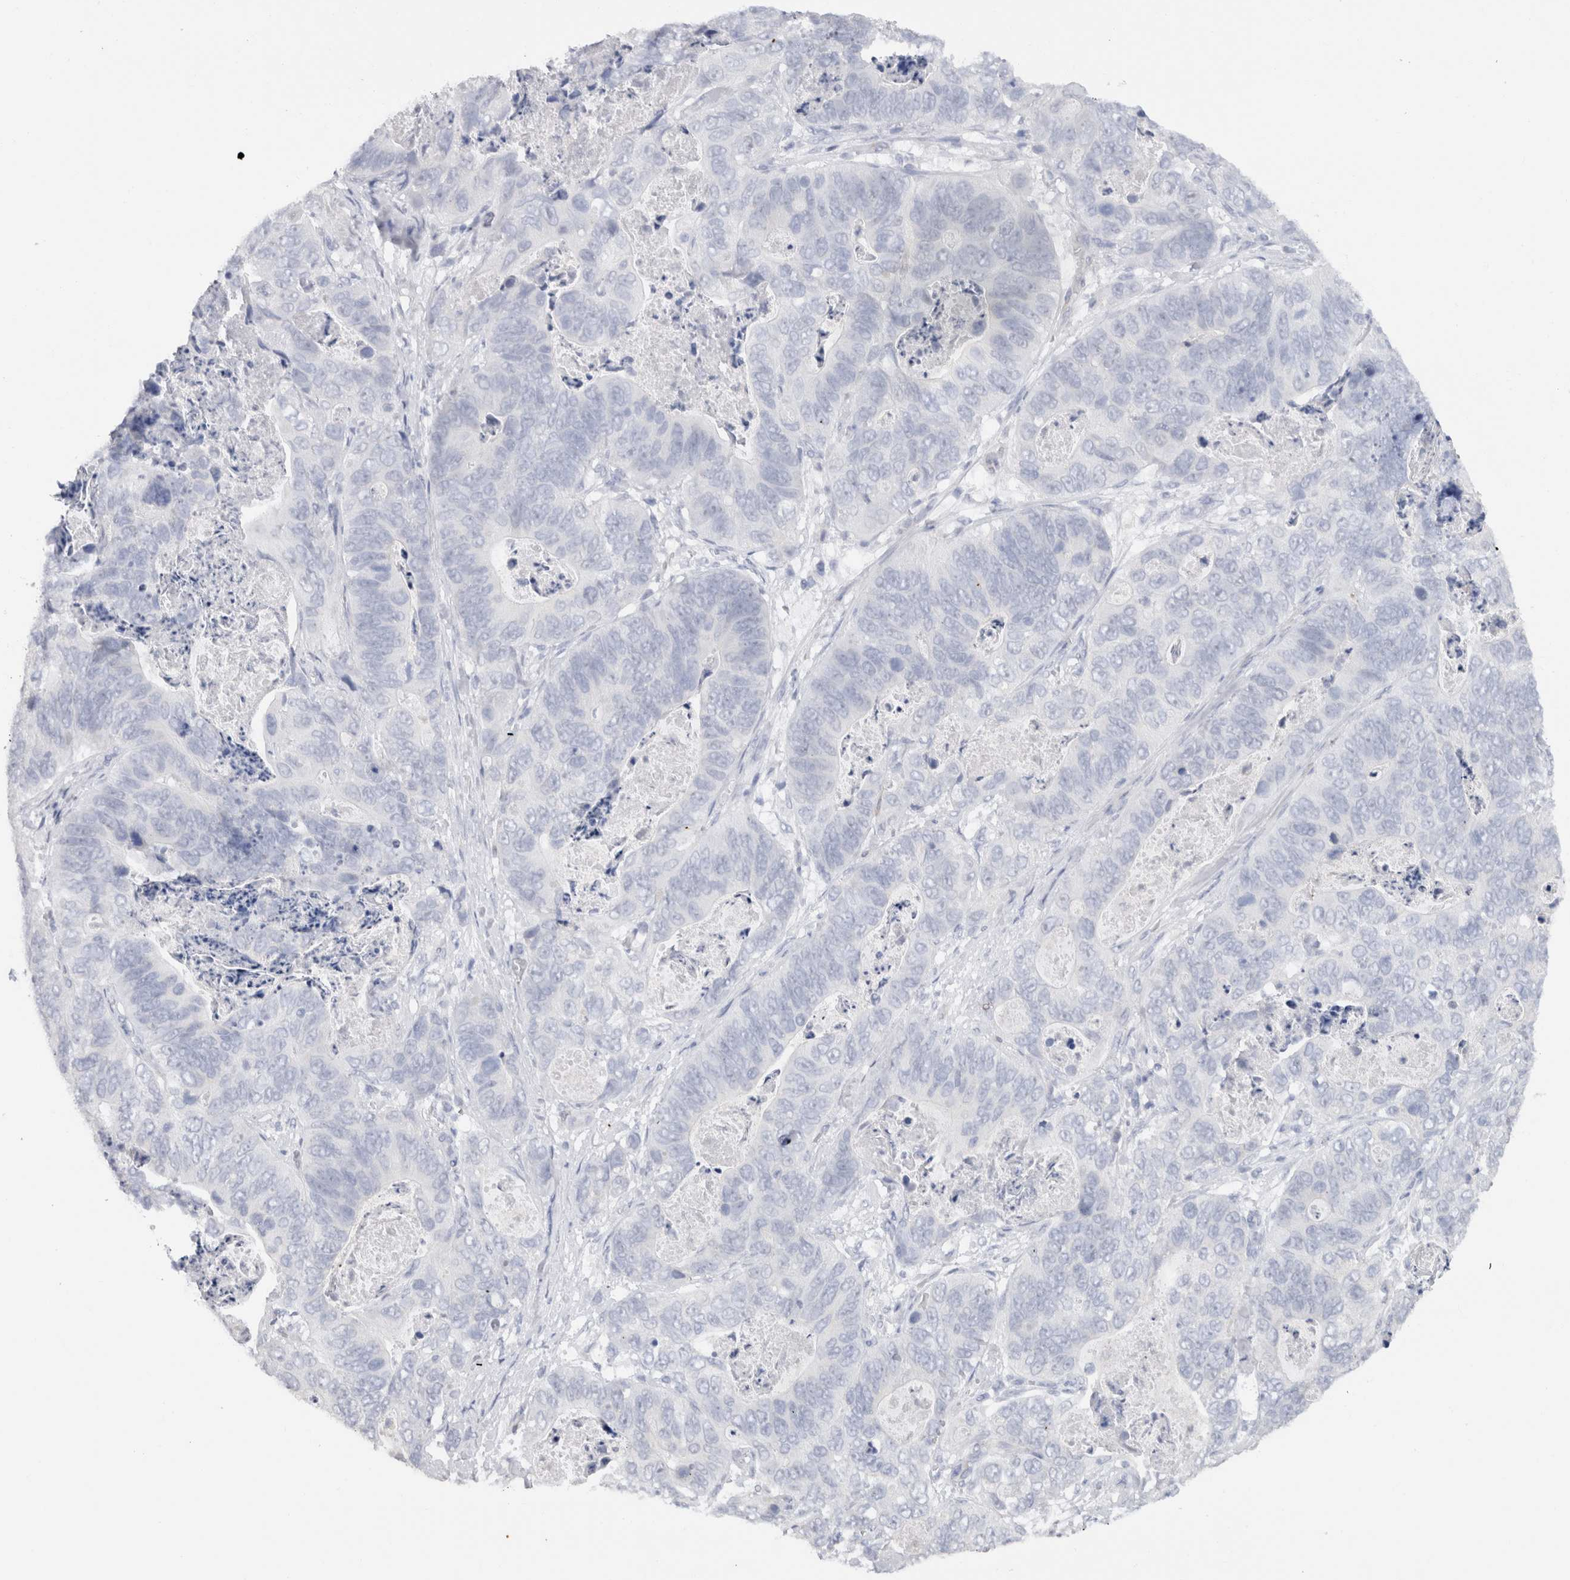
{"staining": {"intensity": "negative", "quantity": "none", "location": "none"}, "tissue": "stomach cancer", "cell_type": "Tumor cells", "image_type": "cancer", "snomed": [{"axis": "morphology", "description": "Normal tissue, NOS"}, {"axis": "morphology", "description": "Adenocarcinoma, NOS"}, {"axis": "topography", "description": "Stomach"}], "caption": "DAB (3,3'-diaminobenzidine) immunohistochemical staining of human stomach adenocarcinoma exhibits no significant positivity in tumor cells. (DAB (3,3'-diaminobenzidine) immunohistochemistry visualized using brightfield microscopy, high magnification).", "gene": "C9orf50", "patient": {"sex": "female", "age": 89}}